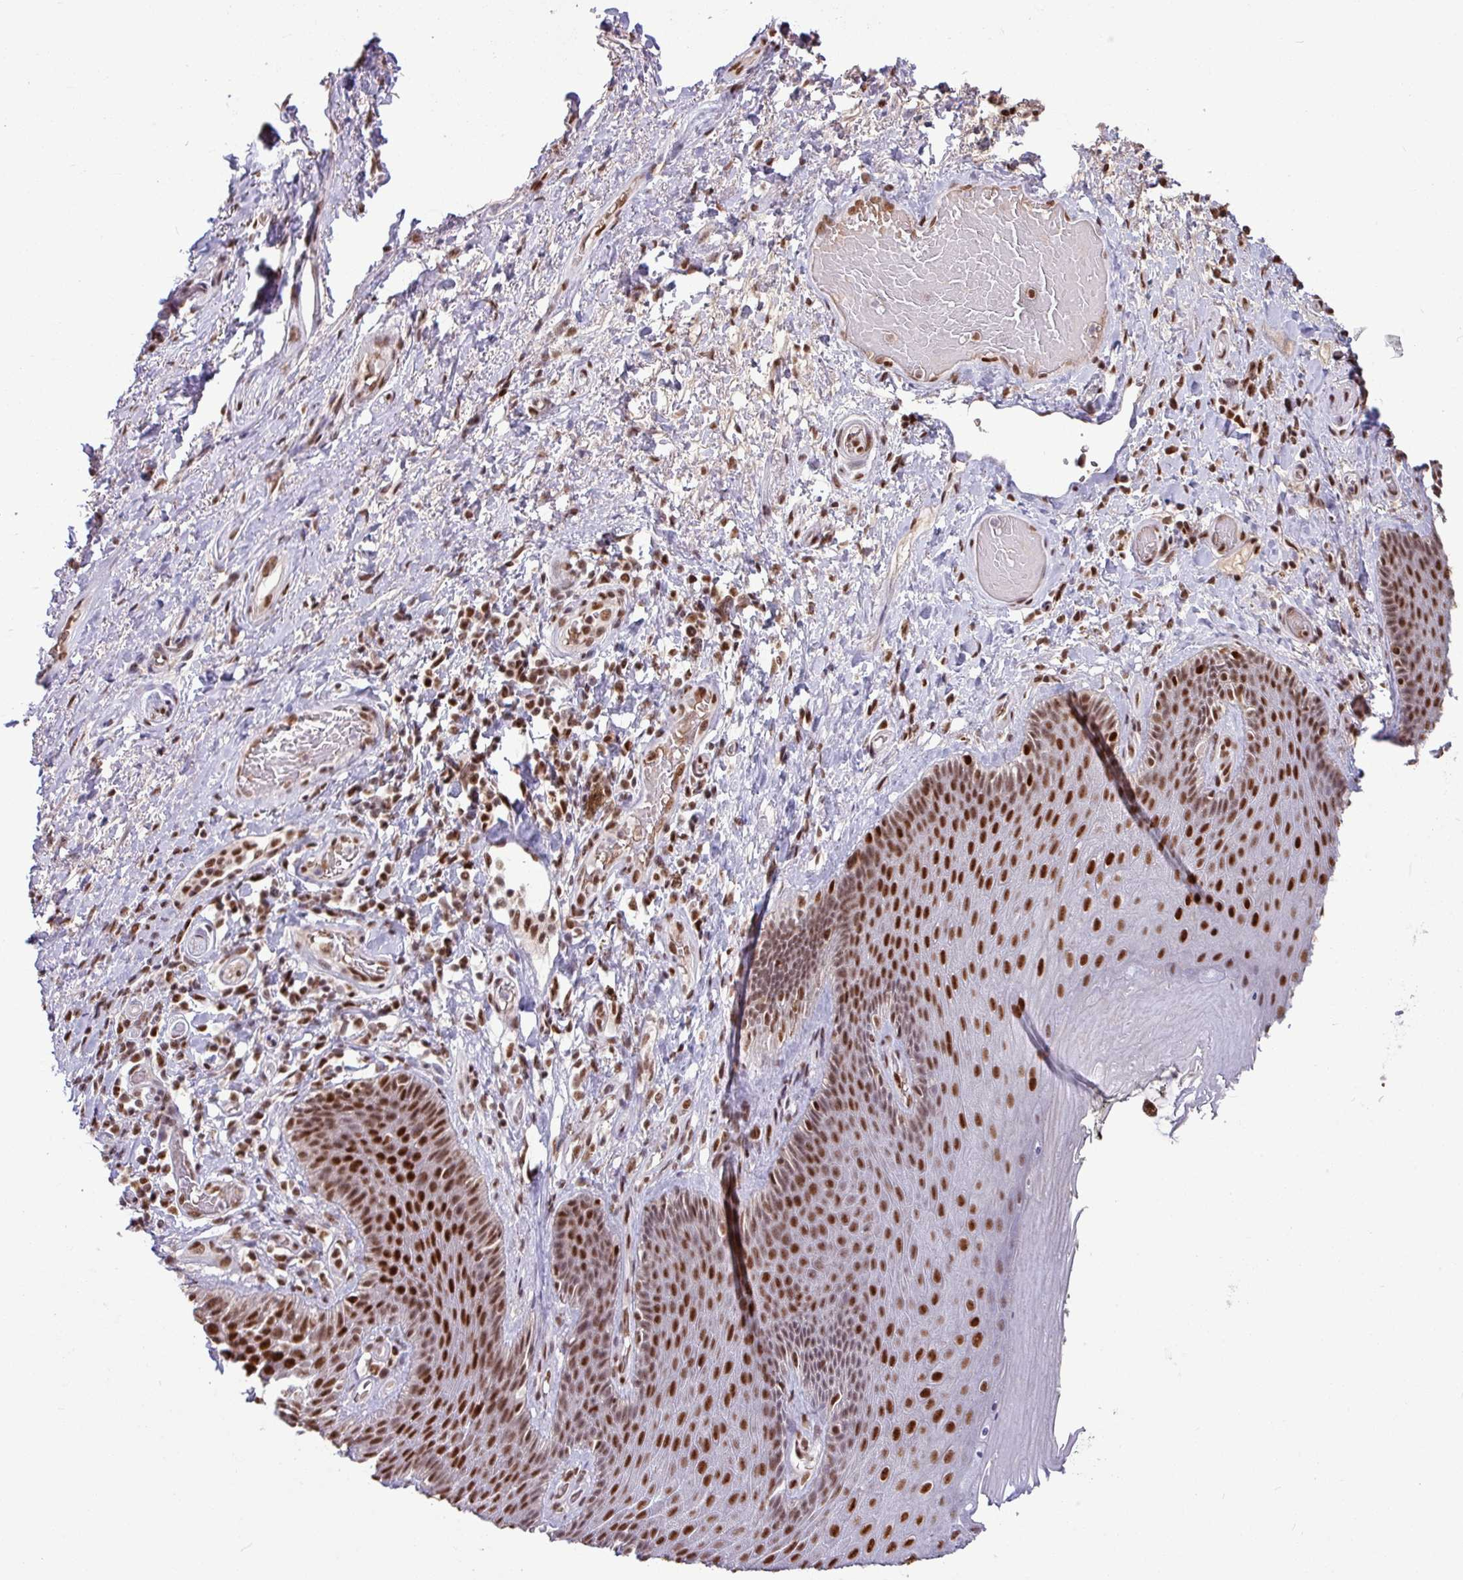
{"staining": {"intensity": "strong", "quantity": ">75%", "location": "nuclear"}, "tissue": "skin", "cell_type": "Epidermal cells", "image_type": "normal", "snomed": [{"axis": "morphology", "description": "Normal tissue, NOS"}, {"axis": "topography", "description": "Anal"}, {"axis": "topography", "description": "Peripheral nerve tissue"}], "caption": "Skin stained for a protein (brown) displays strong nuclear positive expression in about >75% of epidermal cells.", "gene": "TDG", "patient": {"sex": "male", "age": 53}}